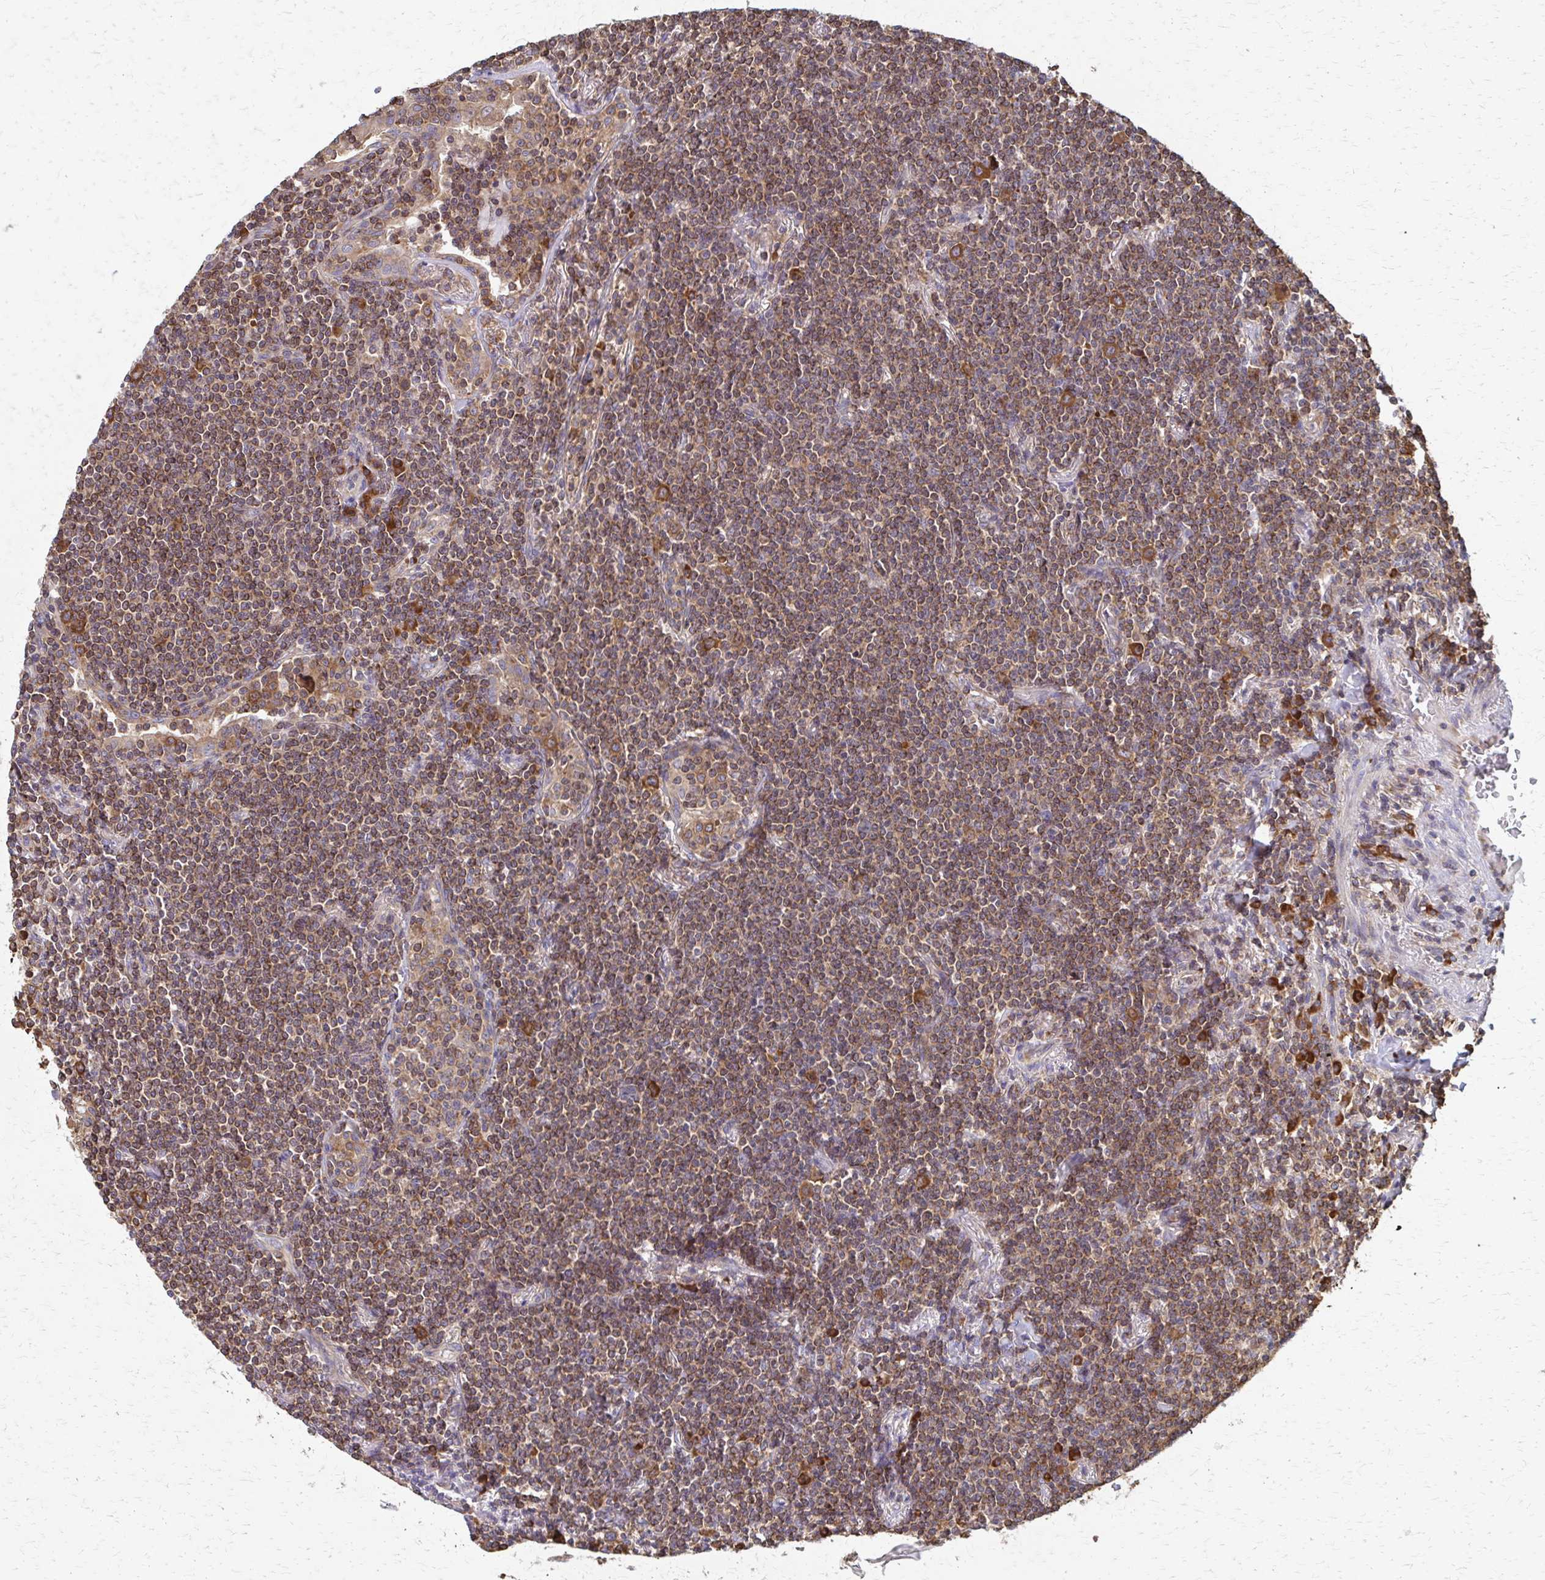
{"staining": {"intensity": "moderate", "quantity": ">75%", "location": "cytoplasmic/membranous"}, "tissue": "lymphoma", "cell_type": "Tumor cells", "image_type": "cancer", "snomed": [{"axis": "morphology", "description": "Malignant lymphoma, non-Hodgkin's type, Low grade"}, {"axis": "topography", "description": "Lung"}], "caption": "An immunohistochemistry (IHC) image of tumor tissue is shown. Protein staining in brown labels moderate cytoplasmic/membranous positivity in lymphoma within tumor cells.", "gene": "EEF2", "patient": {"sex": "female", "age": 71}}